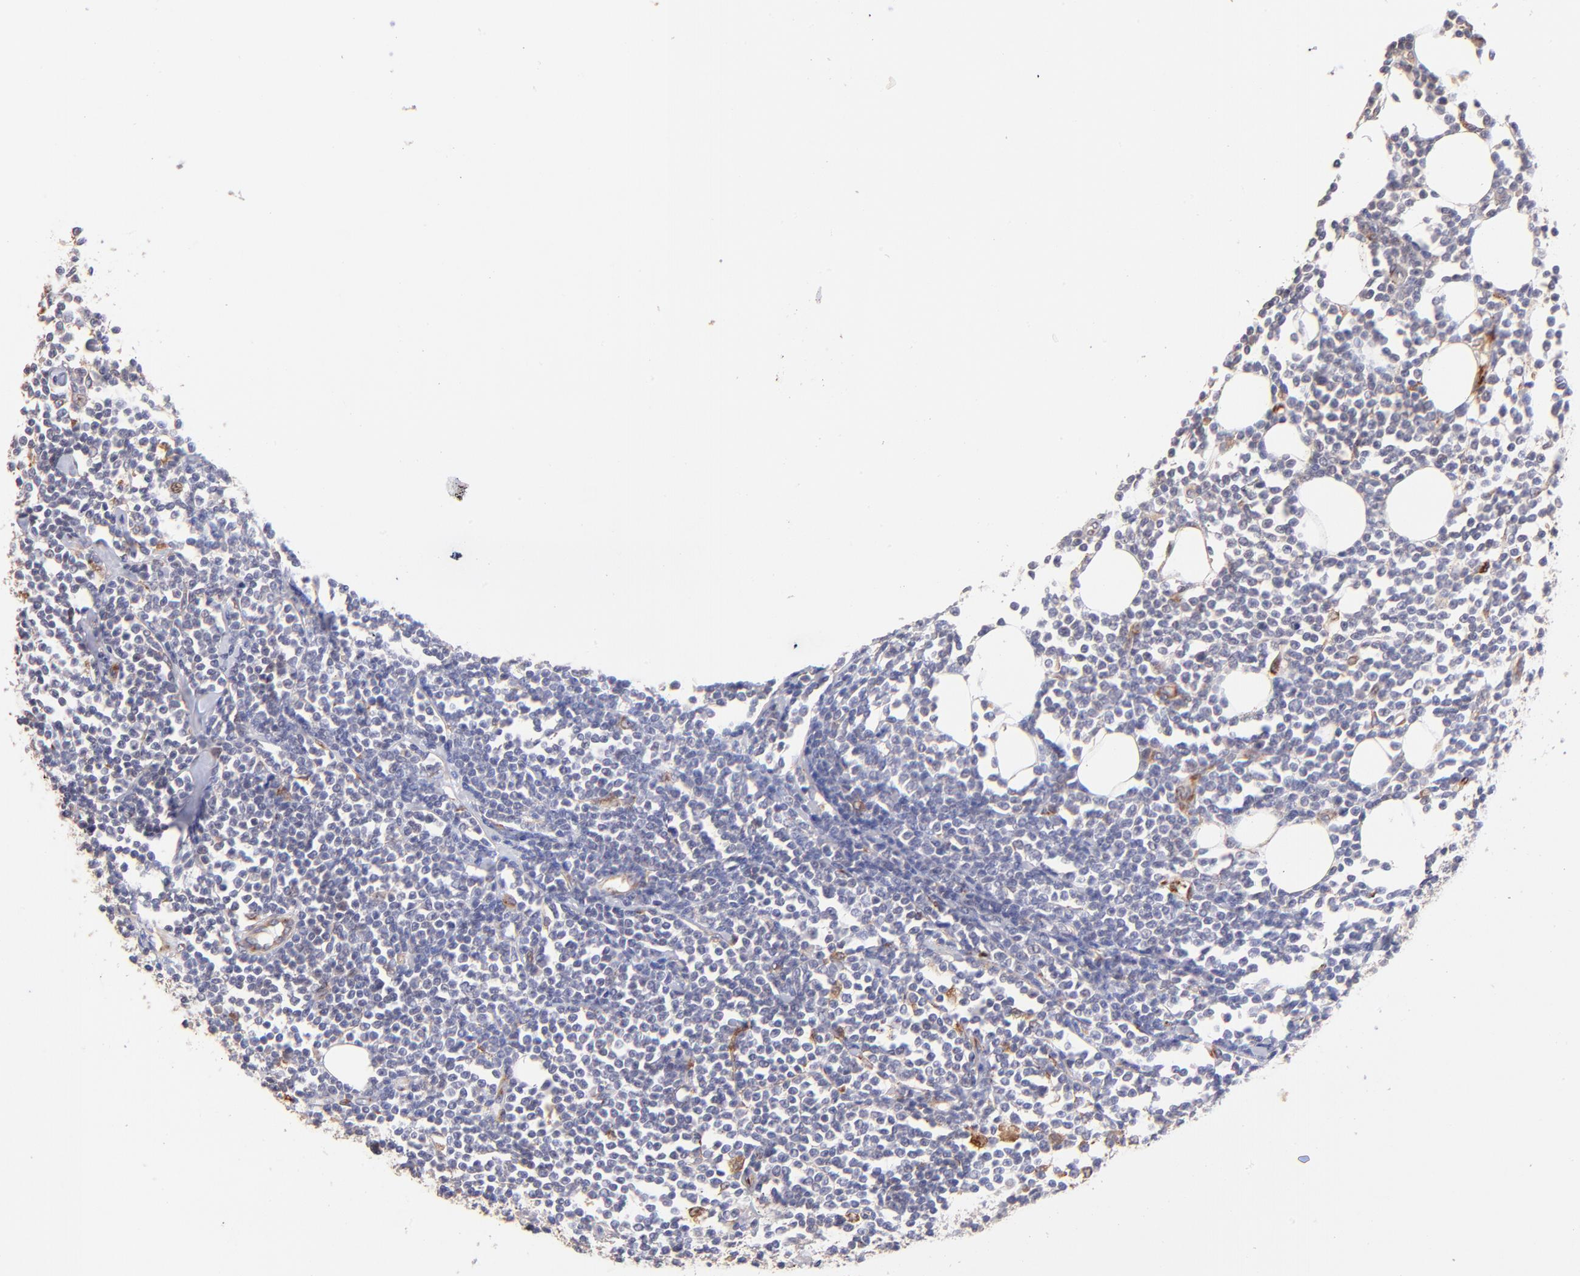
{"staining": {"intensity": "negative", "quantity": "none", "location": "none"}, "tissue": "lymphoma", "cell_type": "Tumor cells", "image_type": "cancer", "snomed": [{"axis": "morphology", "description": "Malignant lymphoma, non-Hodgkin's type, Low grade"}, {"axis": "topography", "description": "Soft tissue"}], "caption": "IHC of human malignant lymphoma, non-Hodgkin's type (low-grade) shows no positivity in tumor cells.", "gene": "SPARC", "patient": {"sex": "male", "age": 92}}